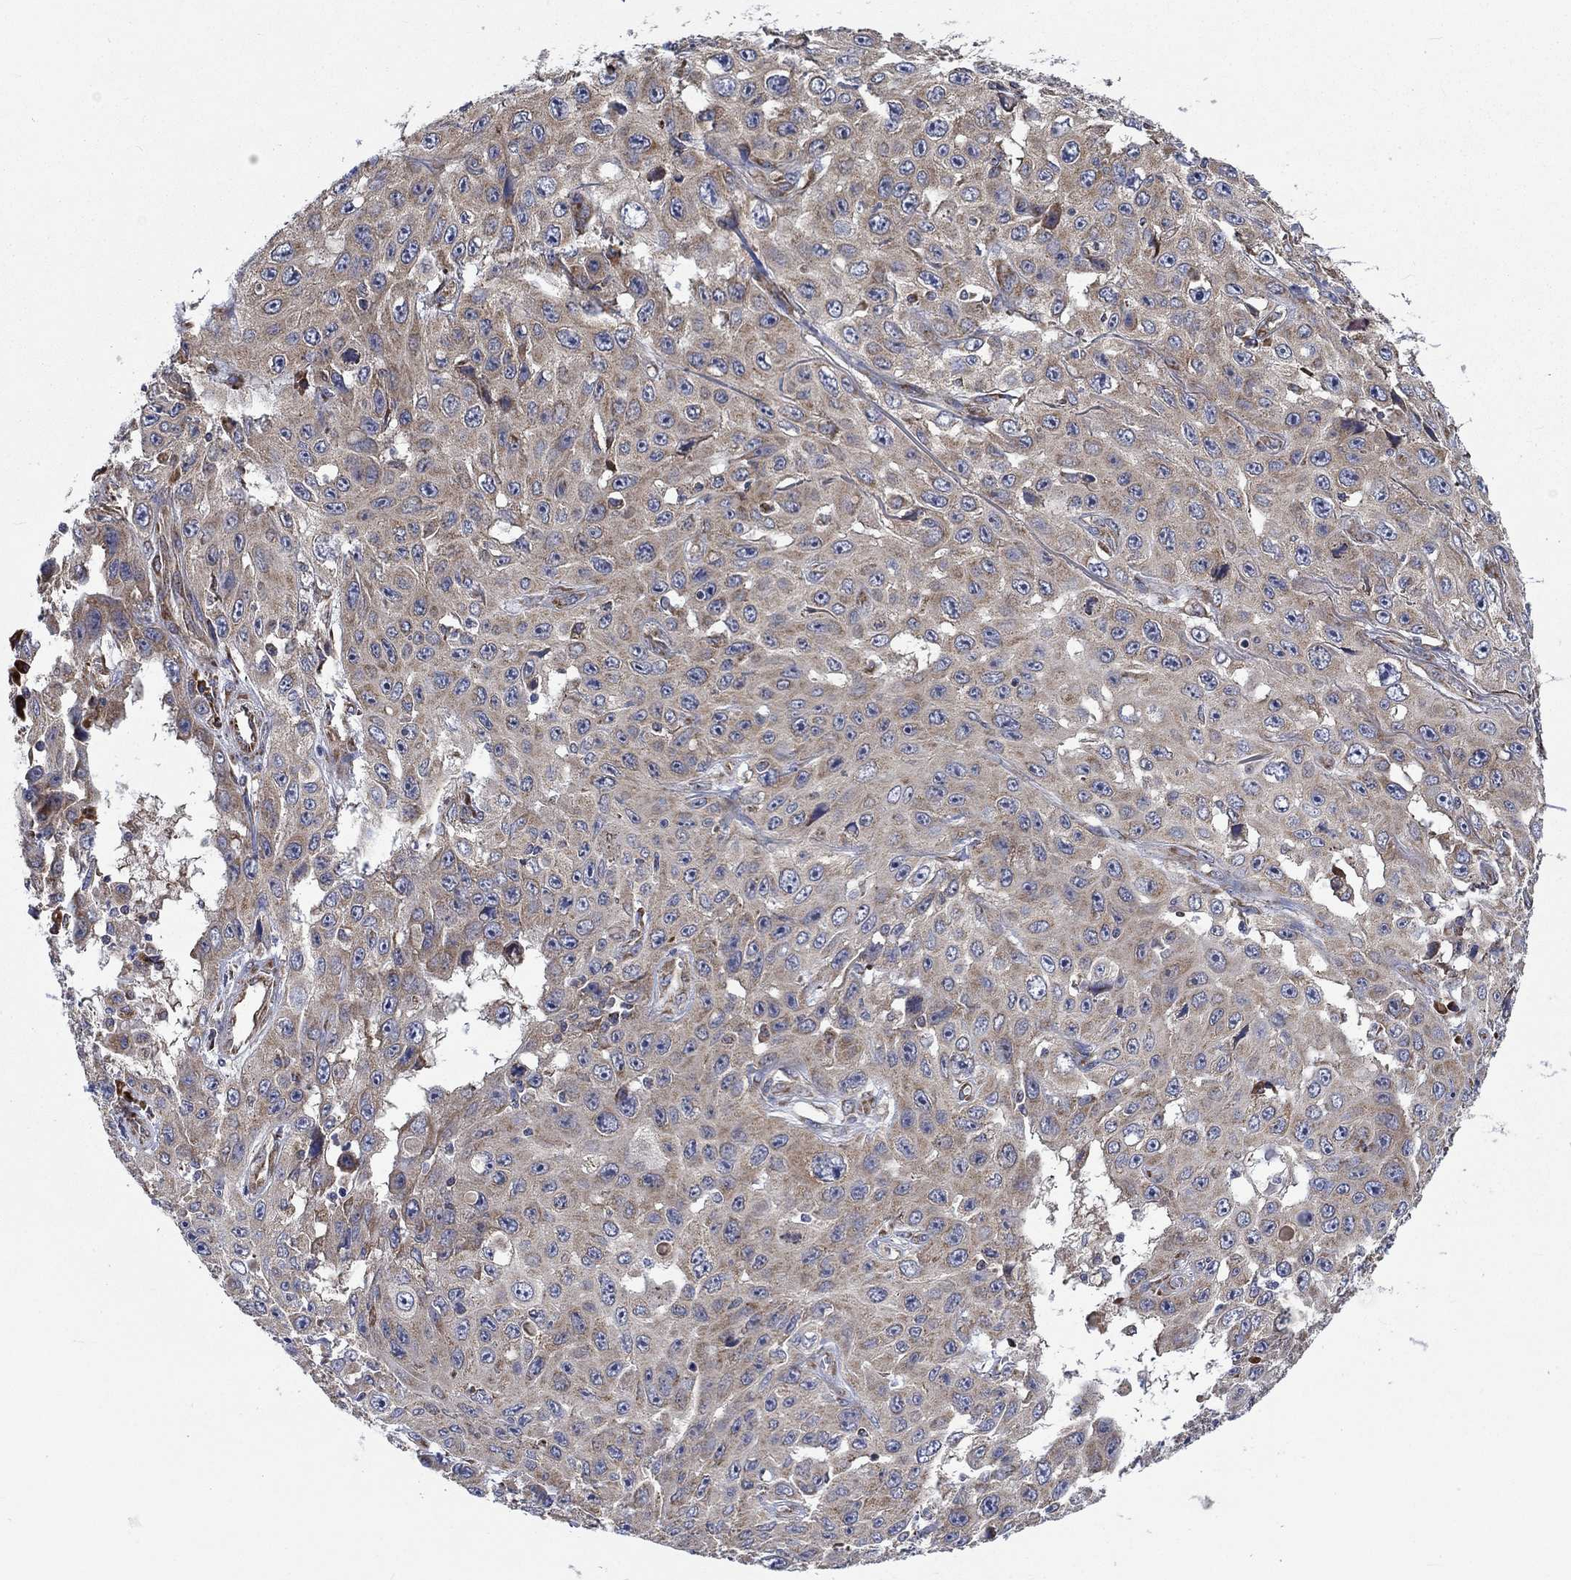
{"staining": {"intensity": "weak", "quantity": "25%-75%", "location": "cytoplasmic/membranous"}, "tissue": "skin cancer", "cell_type": "Tumor cells", "image_type": "cancer", "snomed": [{"axis": "morphology", "description": "Squamous cell carcinoma, NOS"}, {"axis": "topography", "description": "Skin"}], "caption": "Brown immunohistochemical staining in skin squamous cell carcinoma reveals weak cytoplasmic/membranous staining in approximately 25%-75% of tumor cells.", "gene": "RPLP0", "patient": {"sex": "male", "age": 82}}